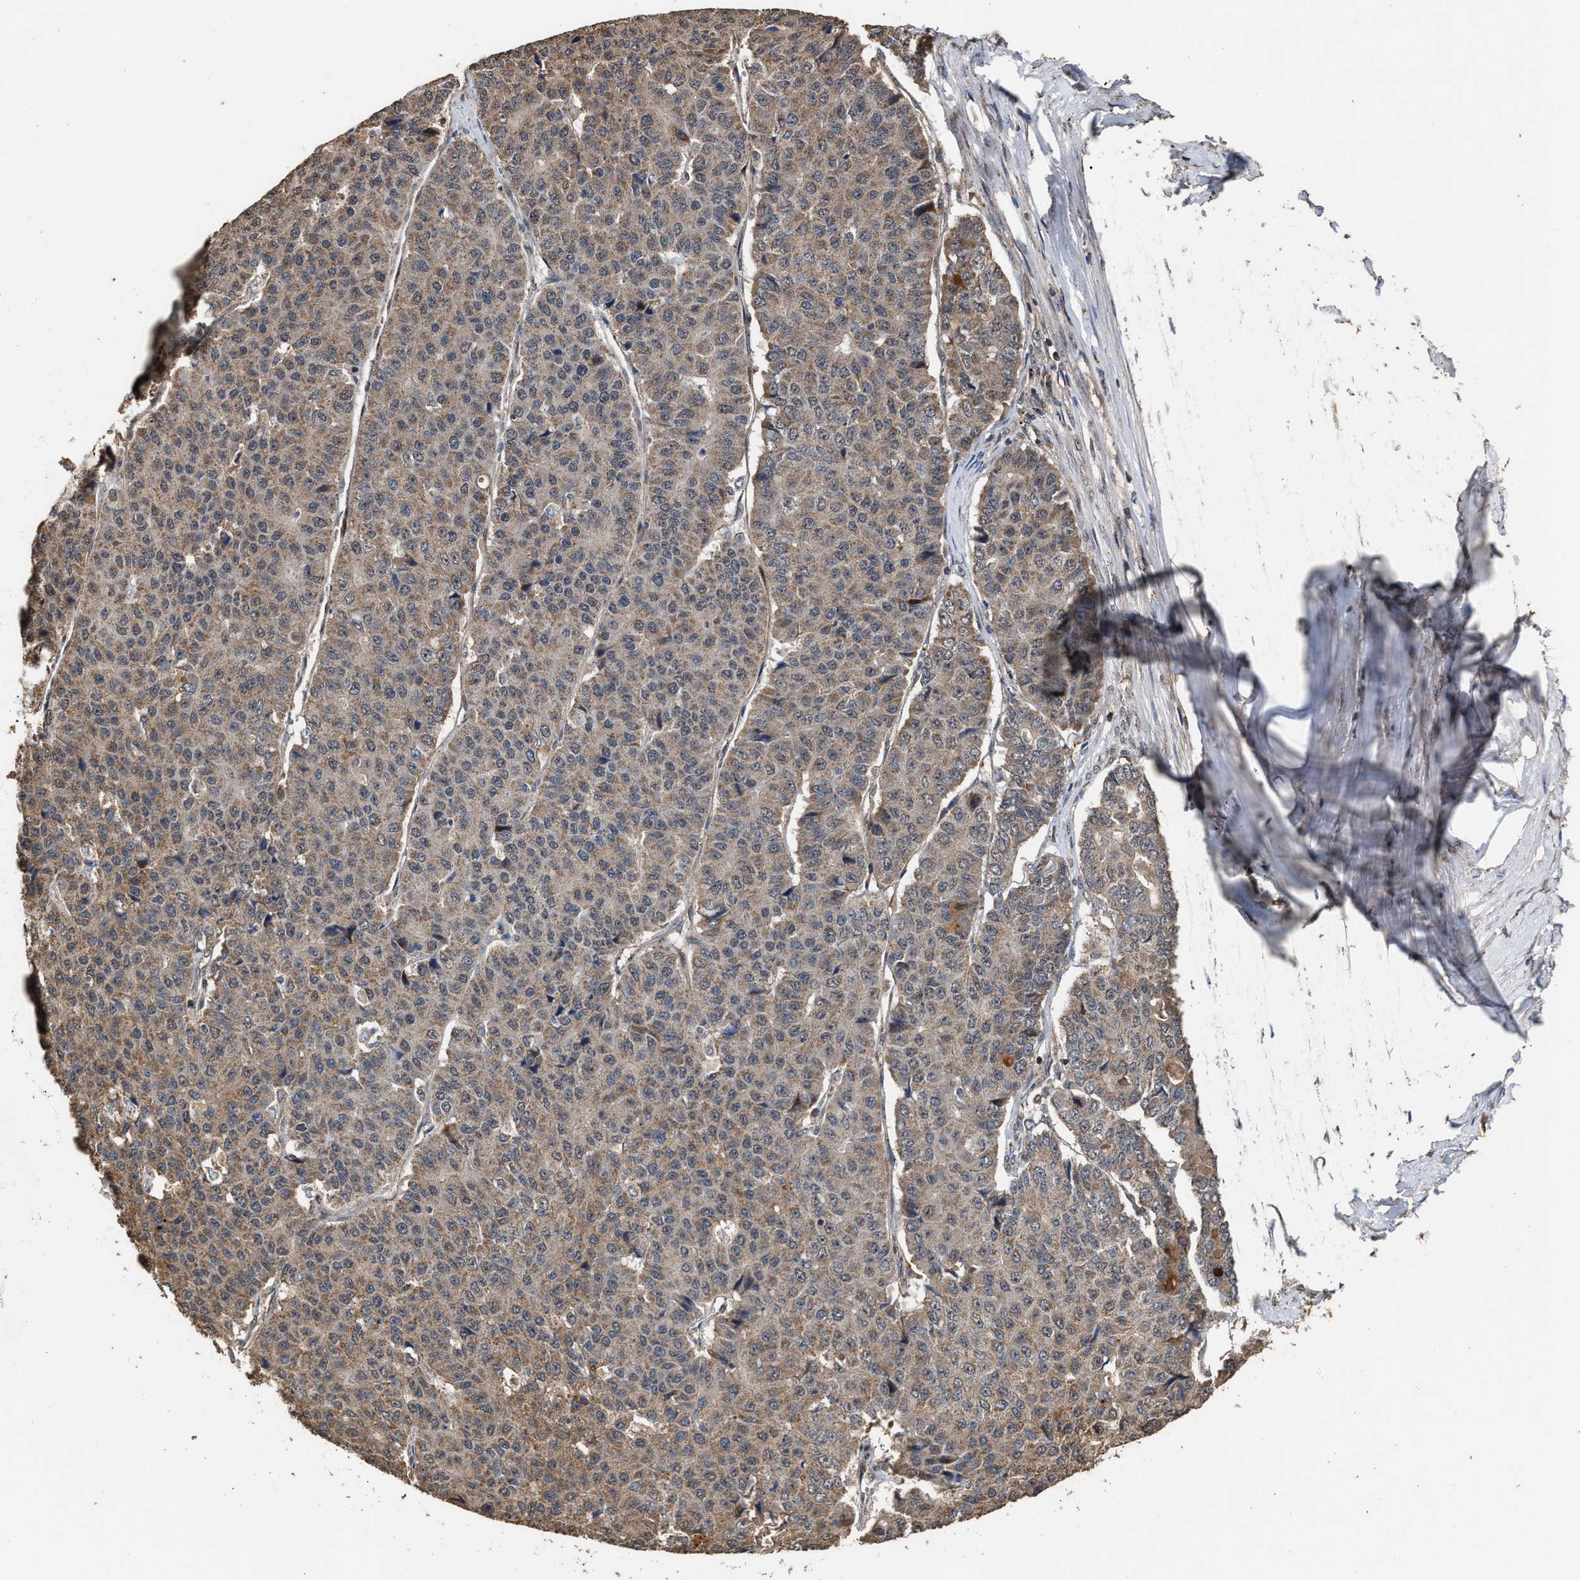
{"staining": {"intensity": "weak", "quantity": ">75%", "location": "cytoplasmic/membranous"}, "tissue": "pancreatic cancer", "cell_type": "Tumor cells", "image_type": "cancer", "snomed": [{"axis": "morphology", "description": "Adenocarcinoma, NOS"}, {"axis": "topography", "description": "Pancreas"}], "caption": "Tumor cells exhibit low levels of weak cytoplasmic/membranous expression in approximately >75% of cells in pancreatic cancer (adenocarcinoma). (DAB IHC, brown staining for protein, blue staining for nuclei).", "gene": "ZNHIT6", "patient": {"sex": "male", "age": 50}}